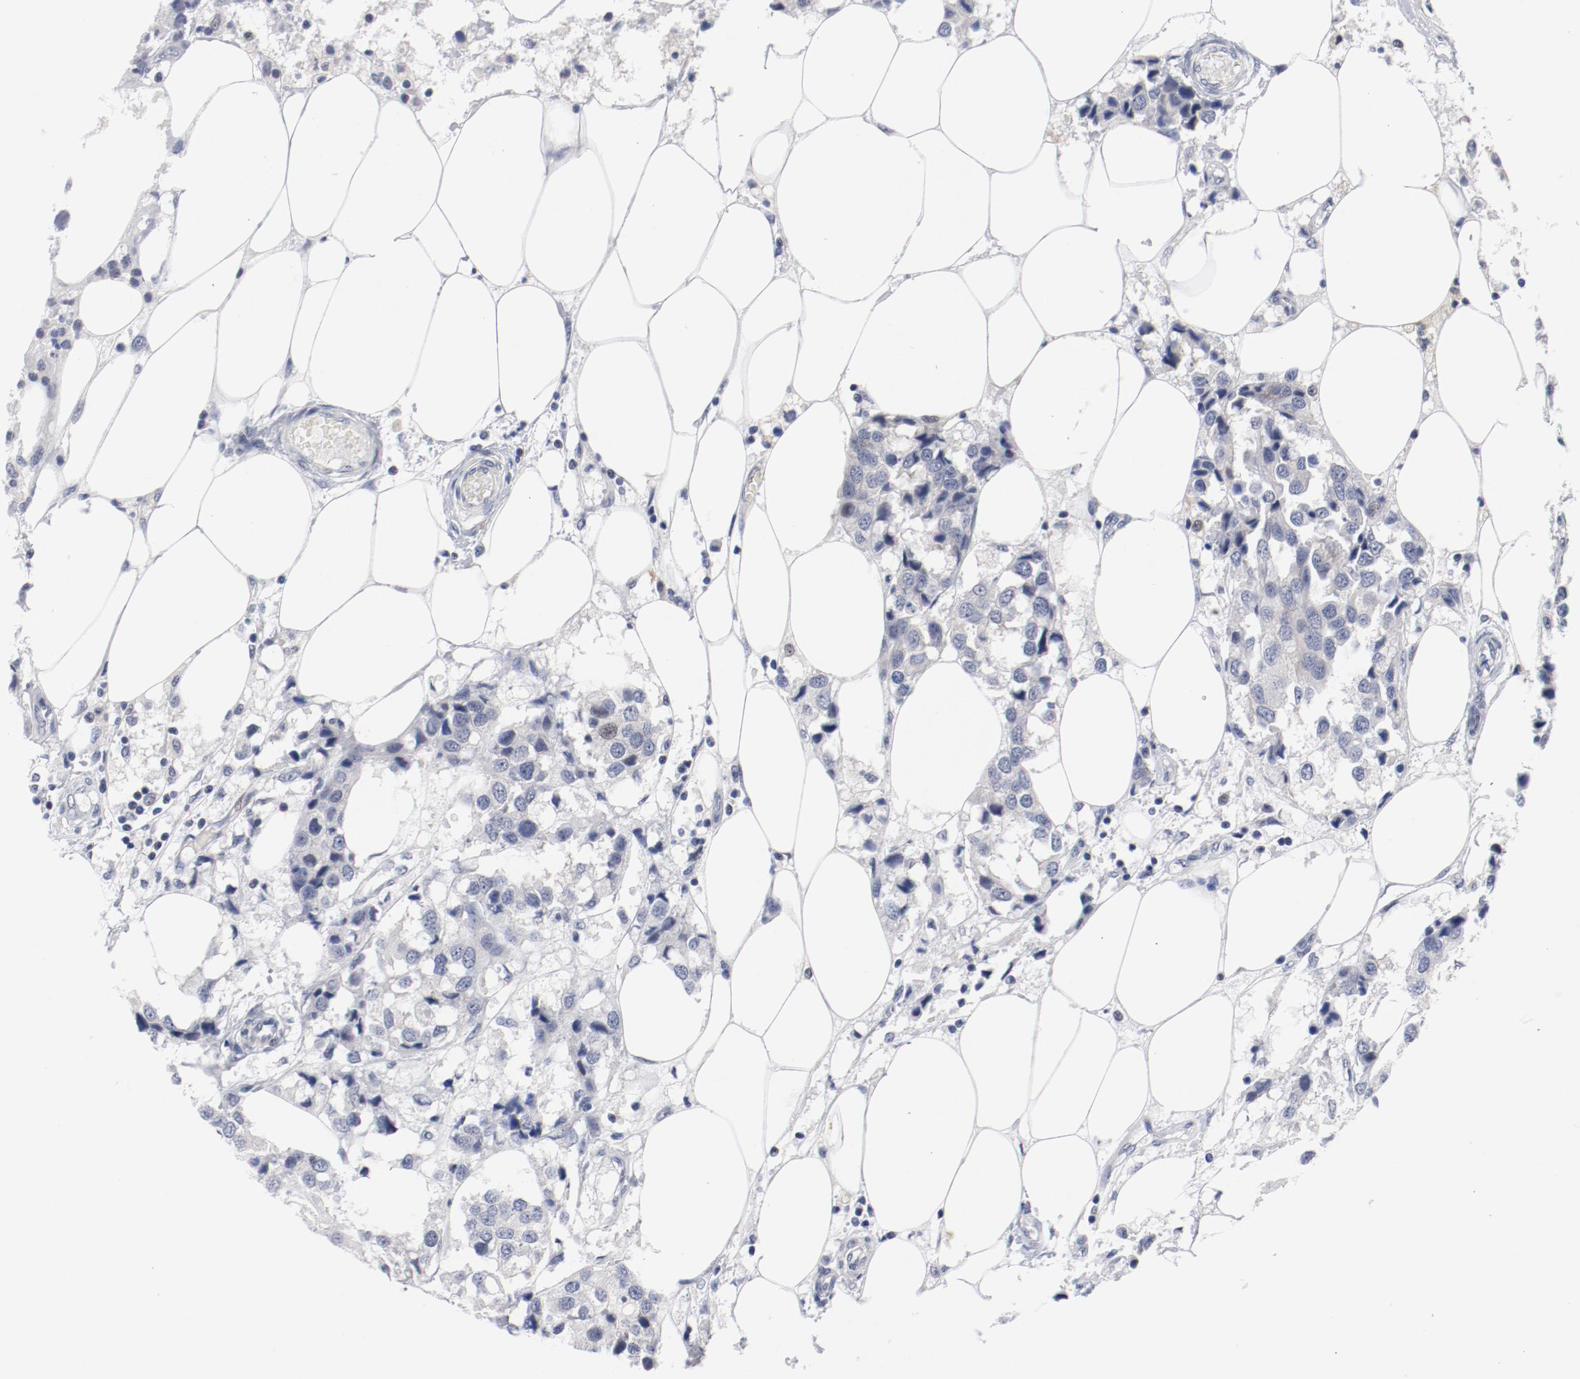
{"staining": {"intensity": "negative", "quantity": "none", "location": "none"}, "tissue": "breast cancer", "cell_type": "Tumor cells", "image_type": "cancer", "snomed": [{"axis": "morphology", "description": "Duct carcinoma"}, {"axis": "topography", "description": "Breast"}], "caption": "Human breast cancer stained for a protein using immunohistochemistry (IHC) exhibits no expression in tumor cells.", "gene": "KCNK13", "patient": {"sex": "female", "age": 80}}